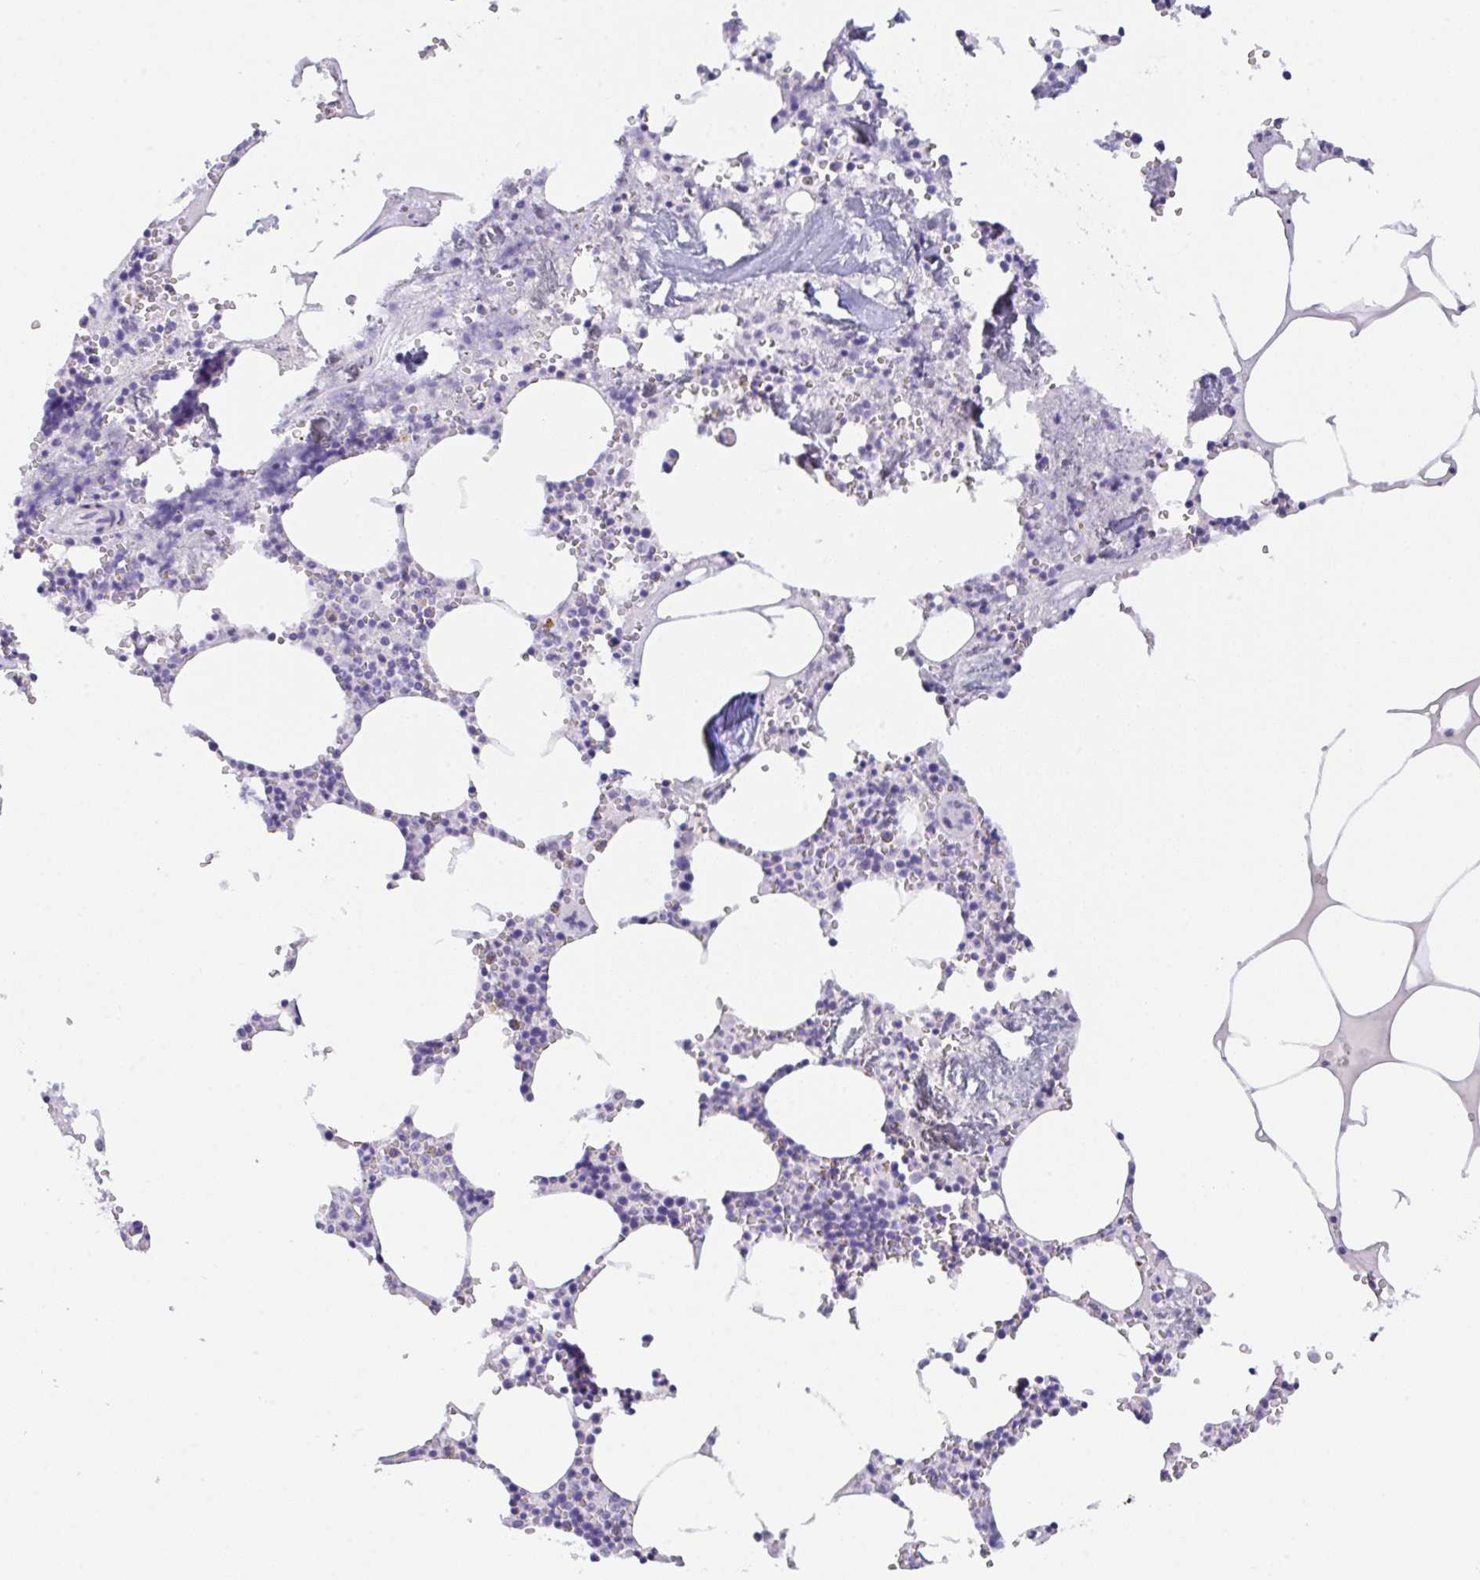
{"staining": {"intensity": "negative", "quantity": "none", "location": "none"}, "tissue": "bone marrow", "cell_type": "Hematopoietic cells", "image_type": "normal", "snomed": [{"axis": "morphology", "description": "Normal tissue, NOS"}, {"axis": "topography", "description": "Bone marrow"}], "caption": "A high-resolution photomicrograph shows immunohistochemistry staining of normal bone marrow, which reveals no significant expression in hematopoietic cells. (Immunohistochemistry (ihc), brightfield microscopy, high magnification).", "gene": "TRAF4", "patient": {"sex": "male", "age": 54}}